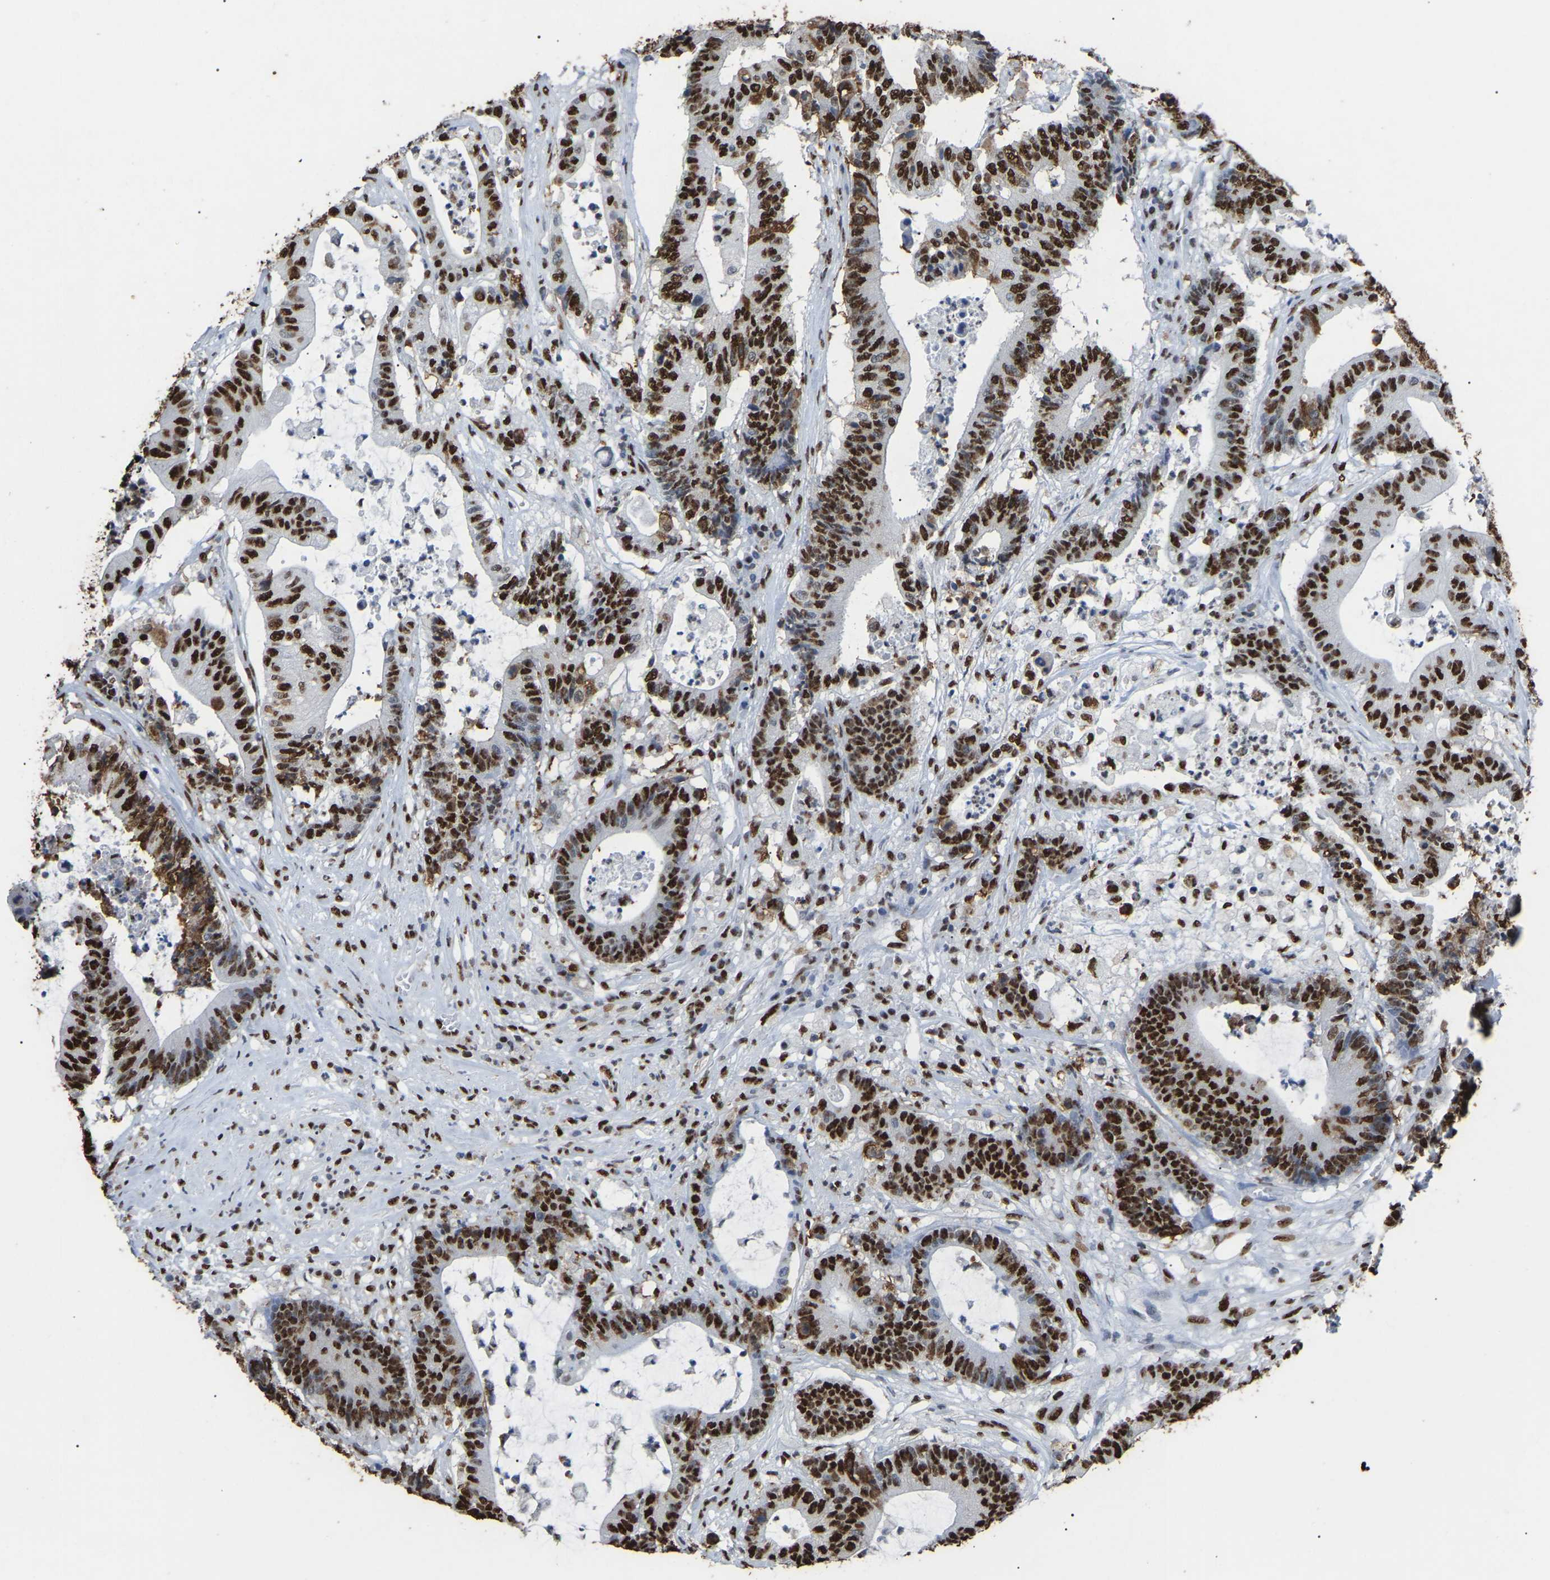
{"staining": {"intensity": "strong", "quantity": ">75%", "location": "nuclear"}, "tissue": "colorectal cancer", "cell_type": "Tumor cells", "image_type": "cancer", "snomed": [{"axis": "morphology", "description": "Adenocarcinoma, NOS"}, {"axis": "topography", "description": "Colon"}], "caption": "Immunohistochemical staining of human colorectal adenocarcinoma exhibits strong nuclear protein staining in approximately >75% of tumor cells.", "gene": "RBL2", "patient": {"sex": "female", "age": 84}}